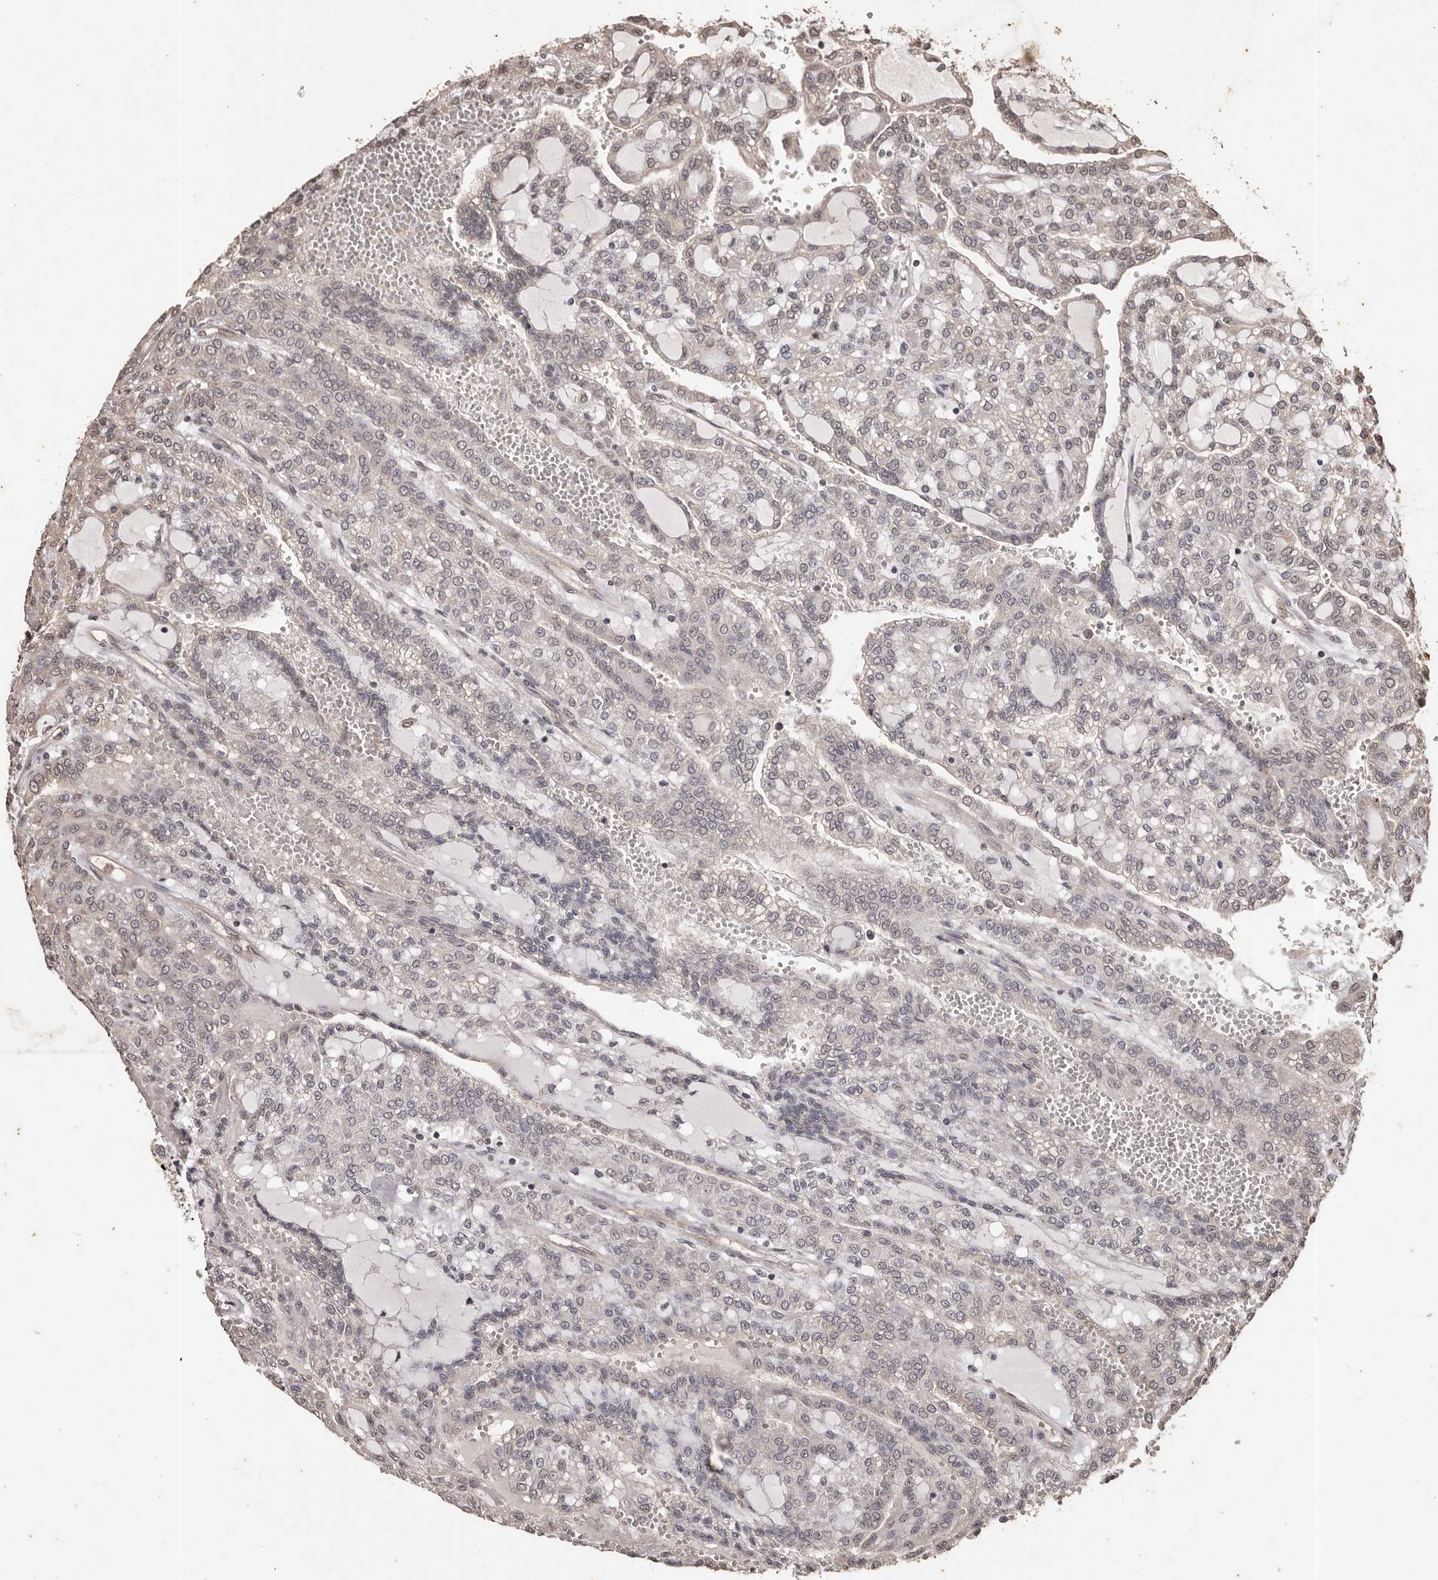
{"staining": {"intensity": "weak", "quantity": "25%-75%", "location": "nuclear"}, "tissue": "renal cancer", "cell_type": "Tumor cells", "image_type": "cancer", "snomed": [{"axis": "morphology", "description": "Adenocarcinoma, NOS"}, {"axis": "topography", "description": "Kidney"}], "caption": "The histopathology image displays a brown stain indicating the presence of a protein in the nuclear of tumor cells in renal cancer (adenocarcinoma).", "gene": "NAV1", "patient": {"sex": "male", "age": 63}}